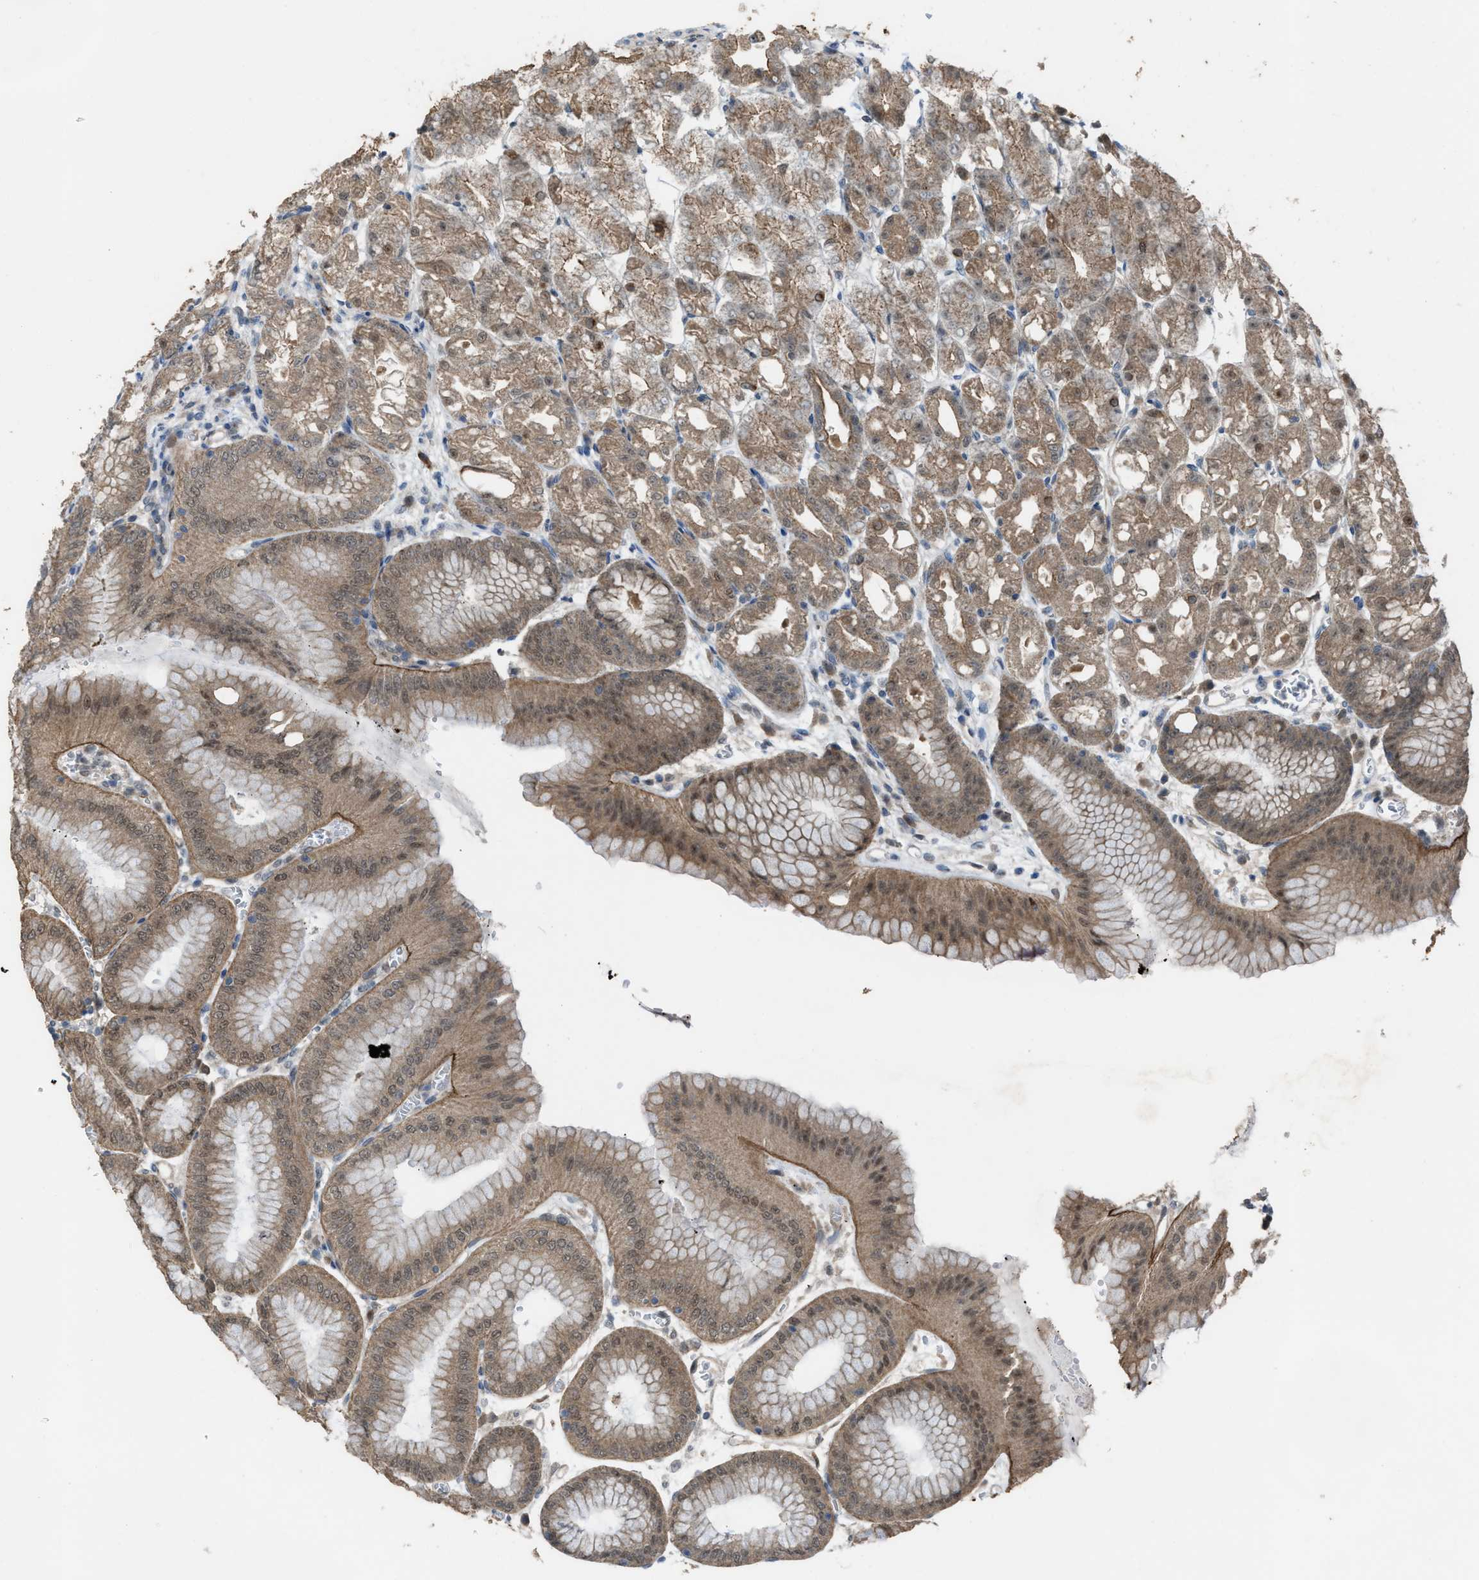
{"staining": {"intensity": "moderate", "quantity": ">75%", "location": "cytoplasmic/membranous"}, "tissue": "stomach", "cell_type": "Glandular cells", "image_type": "normal", "snomed": [{"axis": "morphology", "description": "Normal tissue, NOS"}, {"axis": "topography", "description": "Stomach, lower"}], "caption": "Normal stomach shows moderate cytoplasmic/membranous positivity in about >75% of glandular cells, visualized by immunohistochemistry.", "gene": "PLAA", "patient": {"sex": "male", "age": 71}}